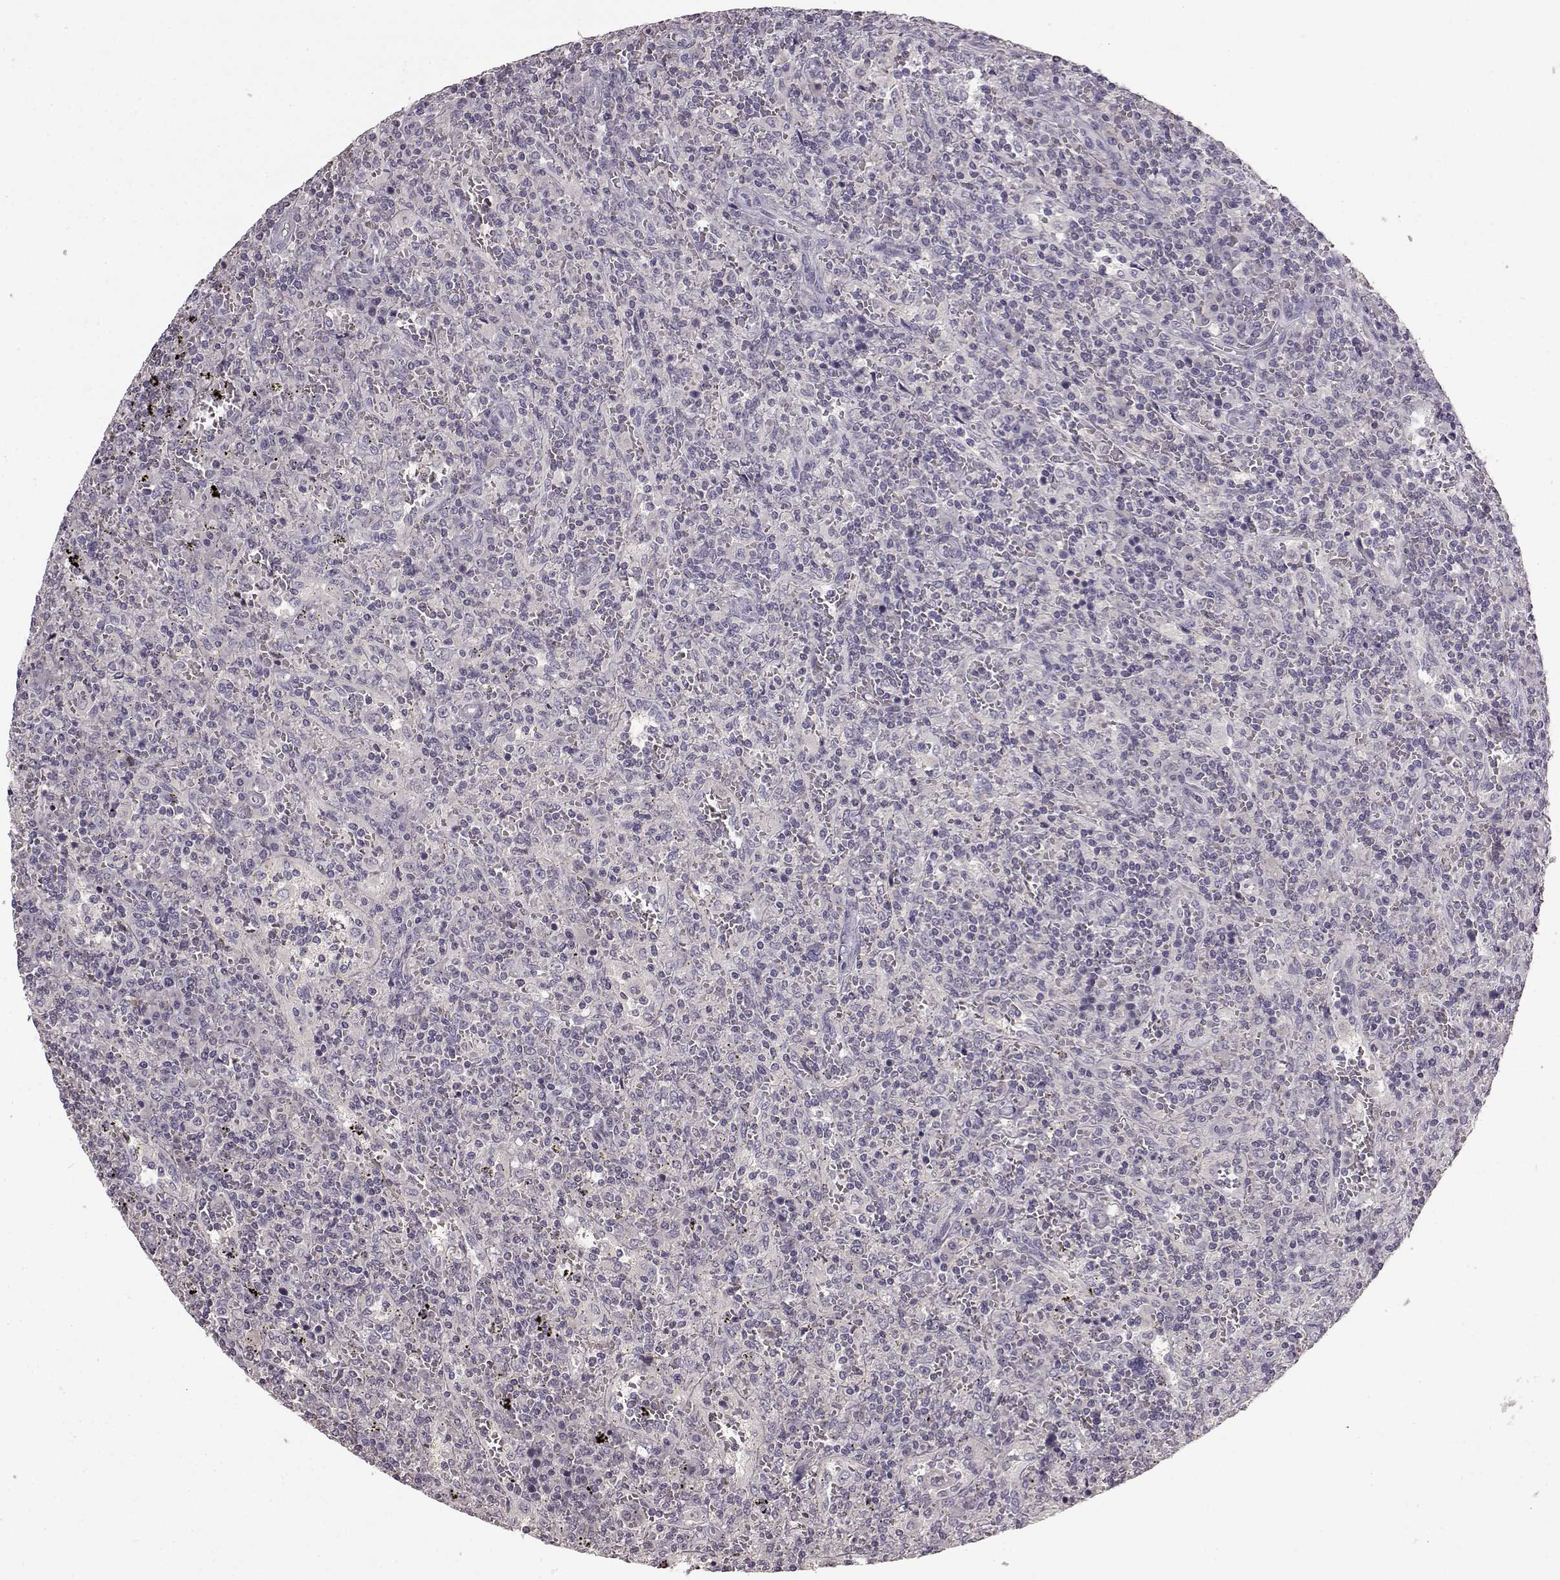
{"staining": {"intensity": "negative", "quantity": "none", "location": "none"}, "tissue": "lymphoma", "cell_type": "Tumor cells", "image_type": "cancer", "snomed": [{"axis": "morphology", "description": "Malignant lymphoma, non-Hodgkin's type, Low grade"}, {"axis": "topography", "description": "Spleen"}], "caption": "DAB (3,3'-diaminobenzidine) immunohistochemical staining of lymphoma shows no significant expression in tumor cells.", "gene": "KRT85", "patient": {"sex": "male", "age": 62}}